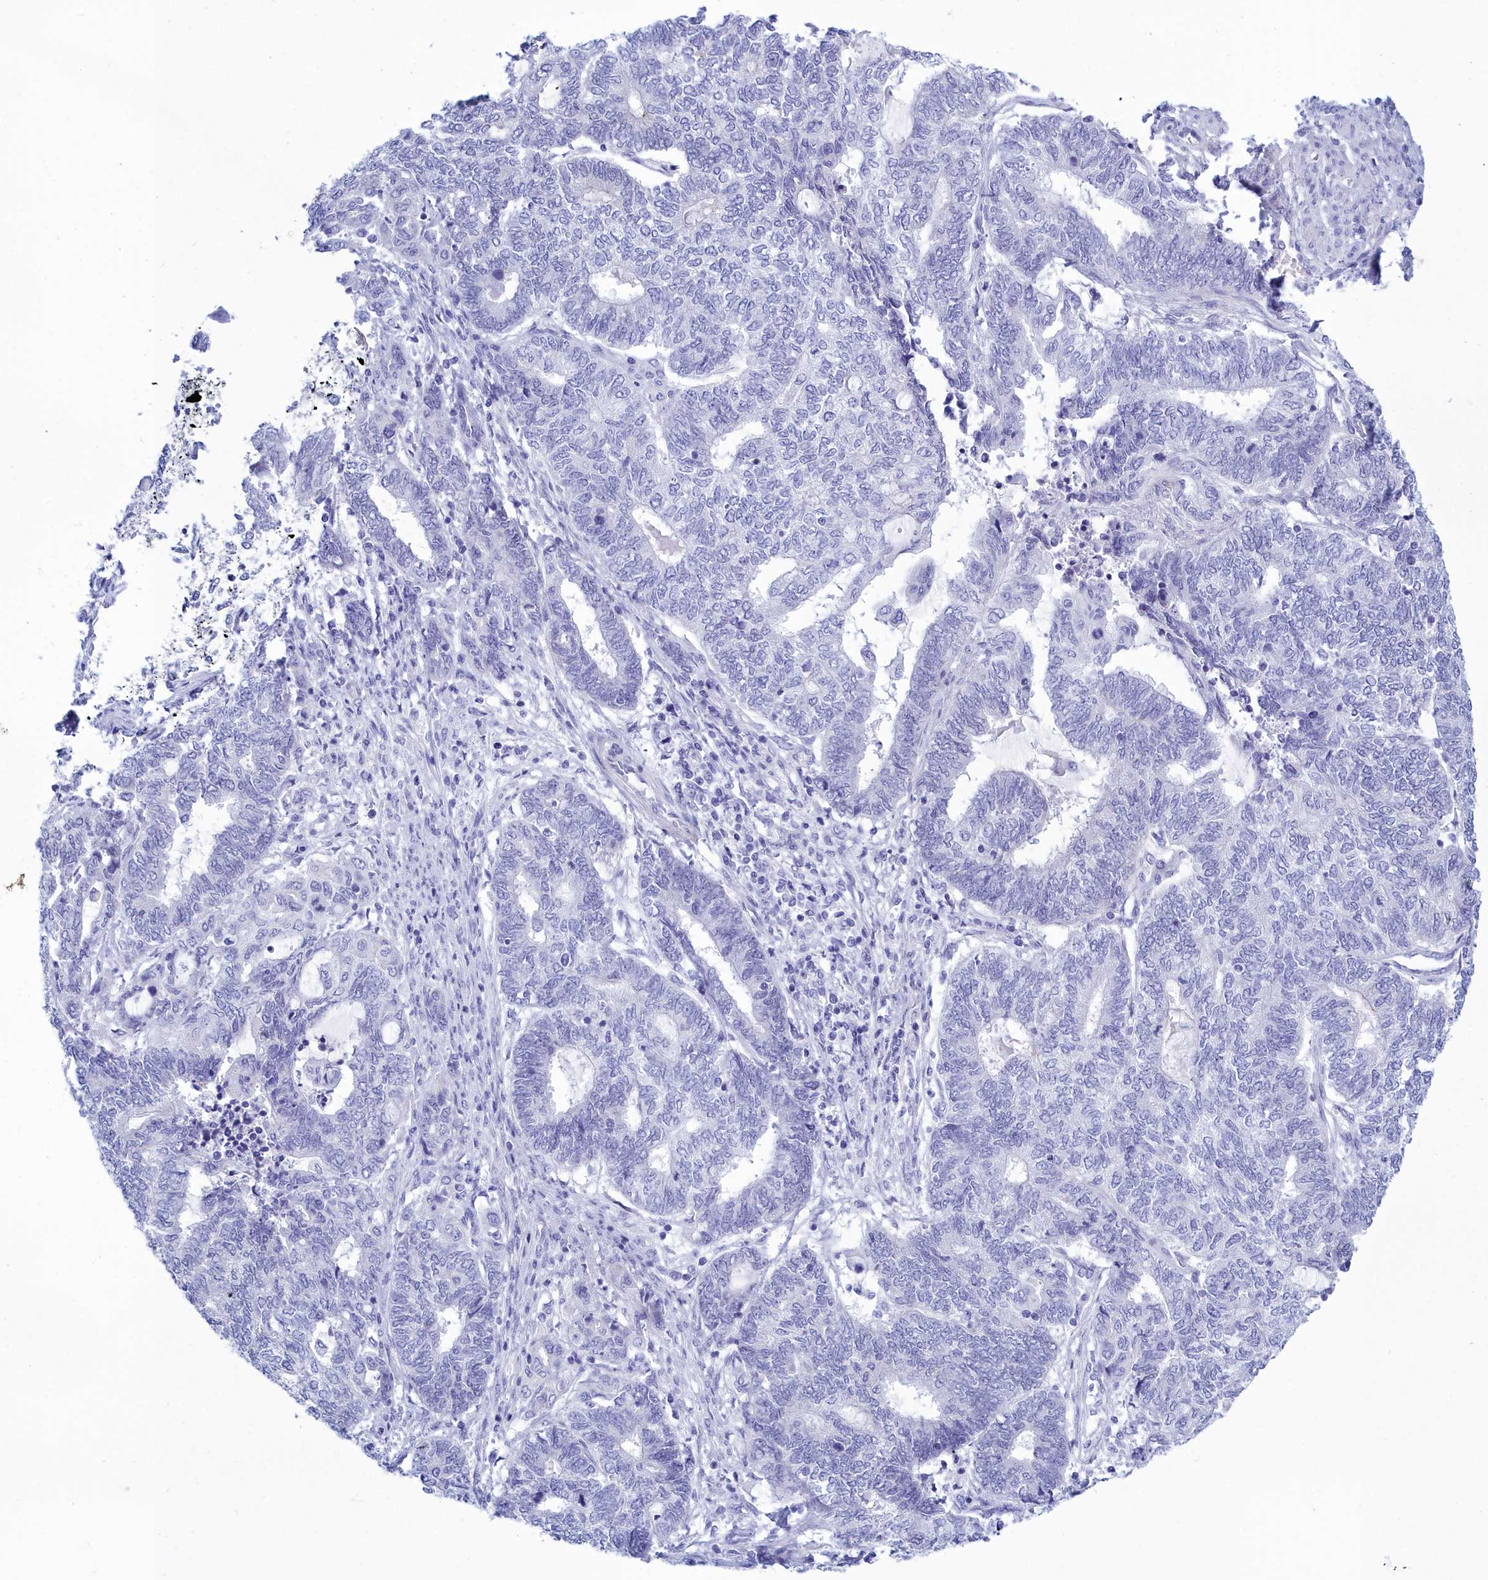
{"staining": {"intensity": "negative", "quantity": "none", "location": "none"}, "tissue": "endometrial cancer", "cell_type": "Tumor cells", "image_type": "cancer", "snomed": [{"axis": "morphology", "description": "Adenocarcinoma, NOS"}, {"axis": "topography", "description": "Uterus"}, {"axis": "topography", "description": "Endometrium"}], "caption": "This micrograph is of endometrial cancer stained with immunohistochemistry to label a protein in brown with the nuclei are counter-stained blue. There is no staining in tumor cells.", "gene": "TMEM97", "patient": {"sex": "female", "age": 70}}